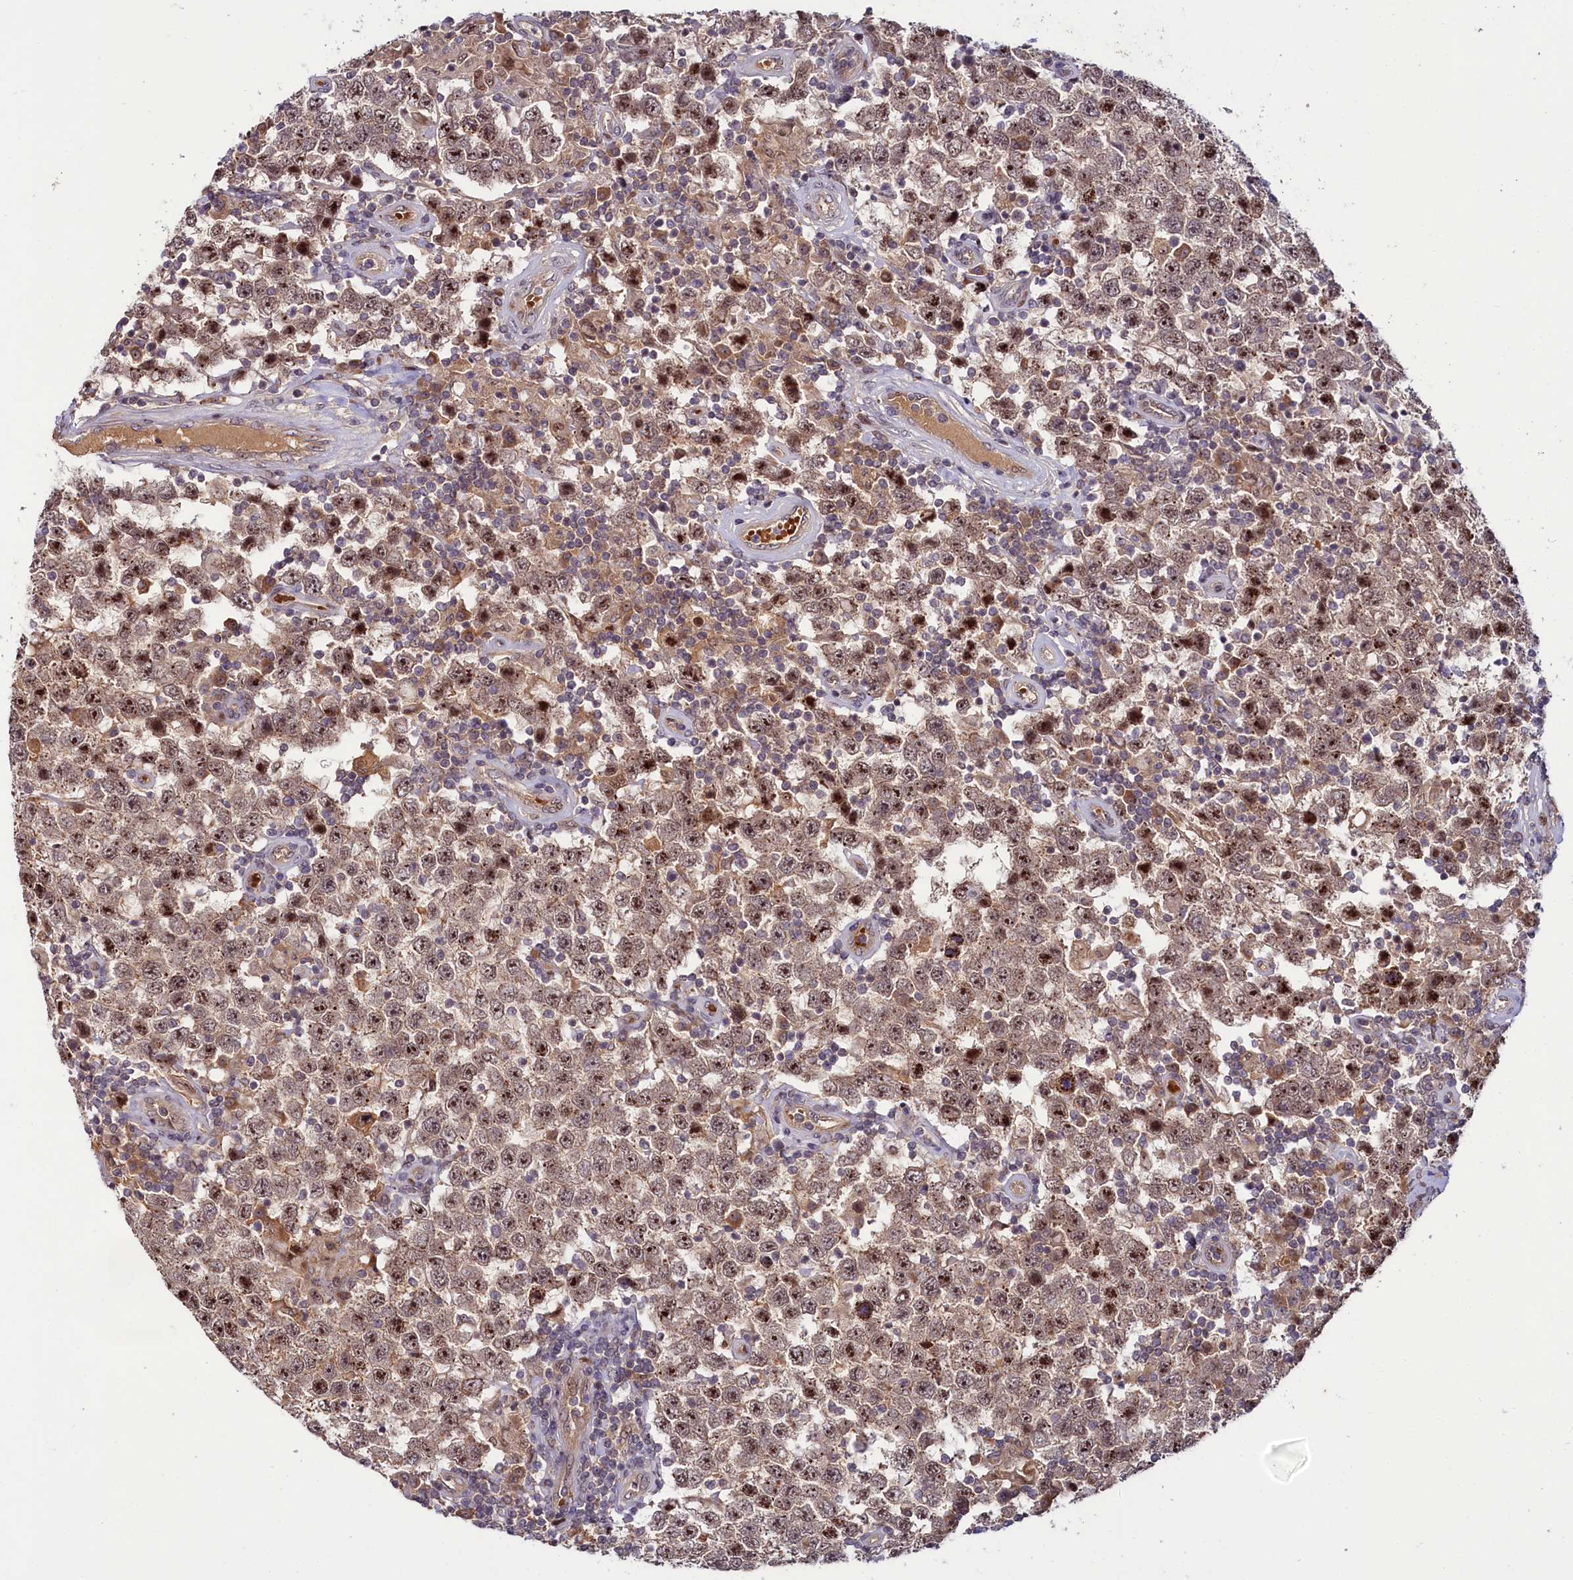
{"staining": {"intensity": "moderate", "quantity": ">75%", "location": "nuclear"}, "tissue": "testis cancer", "cell_type": "Tumor cells", "image_type": "cancer", "snomed": [{"axis": "morphology", "description": "Normal tissue, NOS"}, {"axis": "morphology", "description": "Urothelial carcinoma, High grade"}, {"axis": "morphology", "description": "Seminoma, NOS"}, {"axis": "morphology", "description": "Carcinoma, Embryonal, NOS"}, {"axis": "topography", "description": "Urinary bladder"}, {"axis": "topography", "description": "Testis"}], "caption": "A brown stain highlights moderate nuclear positivity of a protein in human testis cancer (high-grade urothelial carcinoma) tumor cells. The staining was performed using DAB (3,3'-diaminobenzidine), with brown indicating positive protein expression. Nuclei are stained blue with hematoxylin.", "gene": "N4BP2L1", "patient": {"sex": "male", "age": 41}}